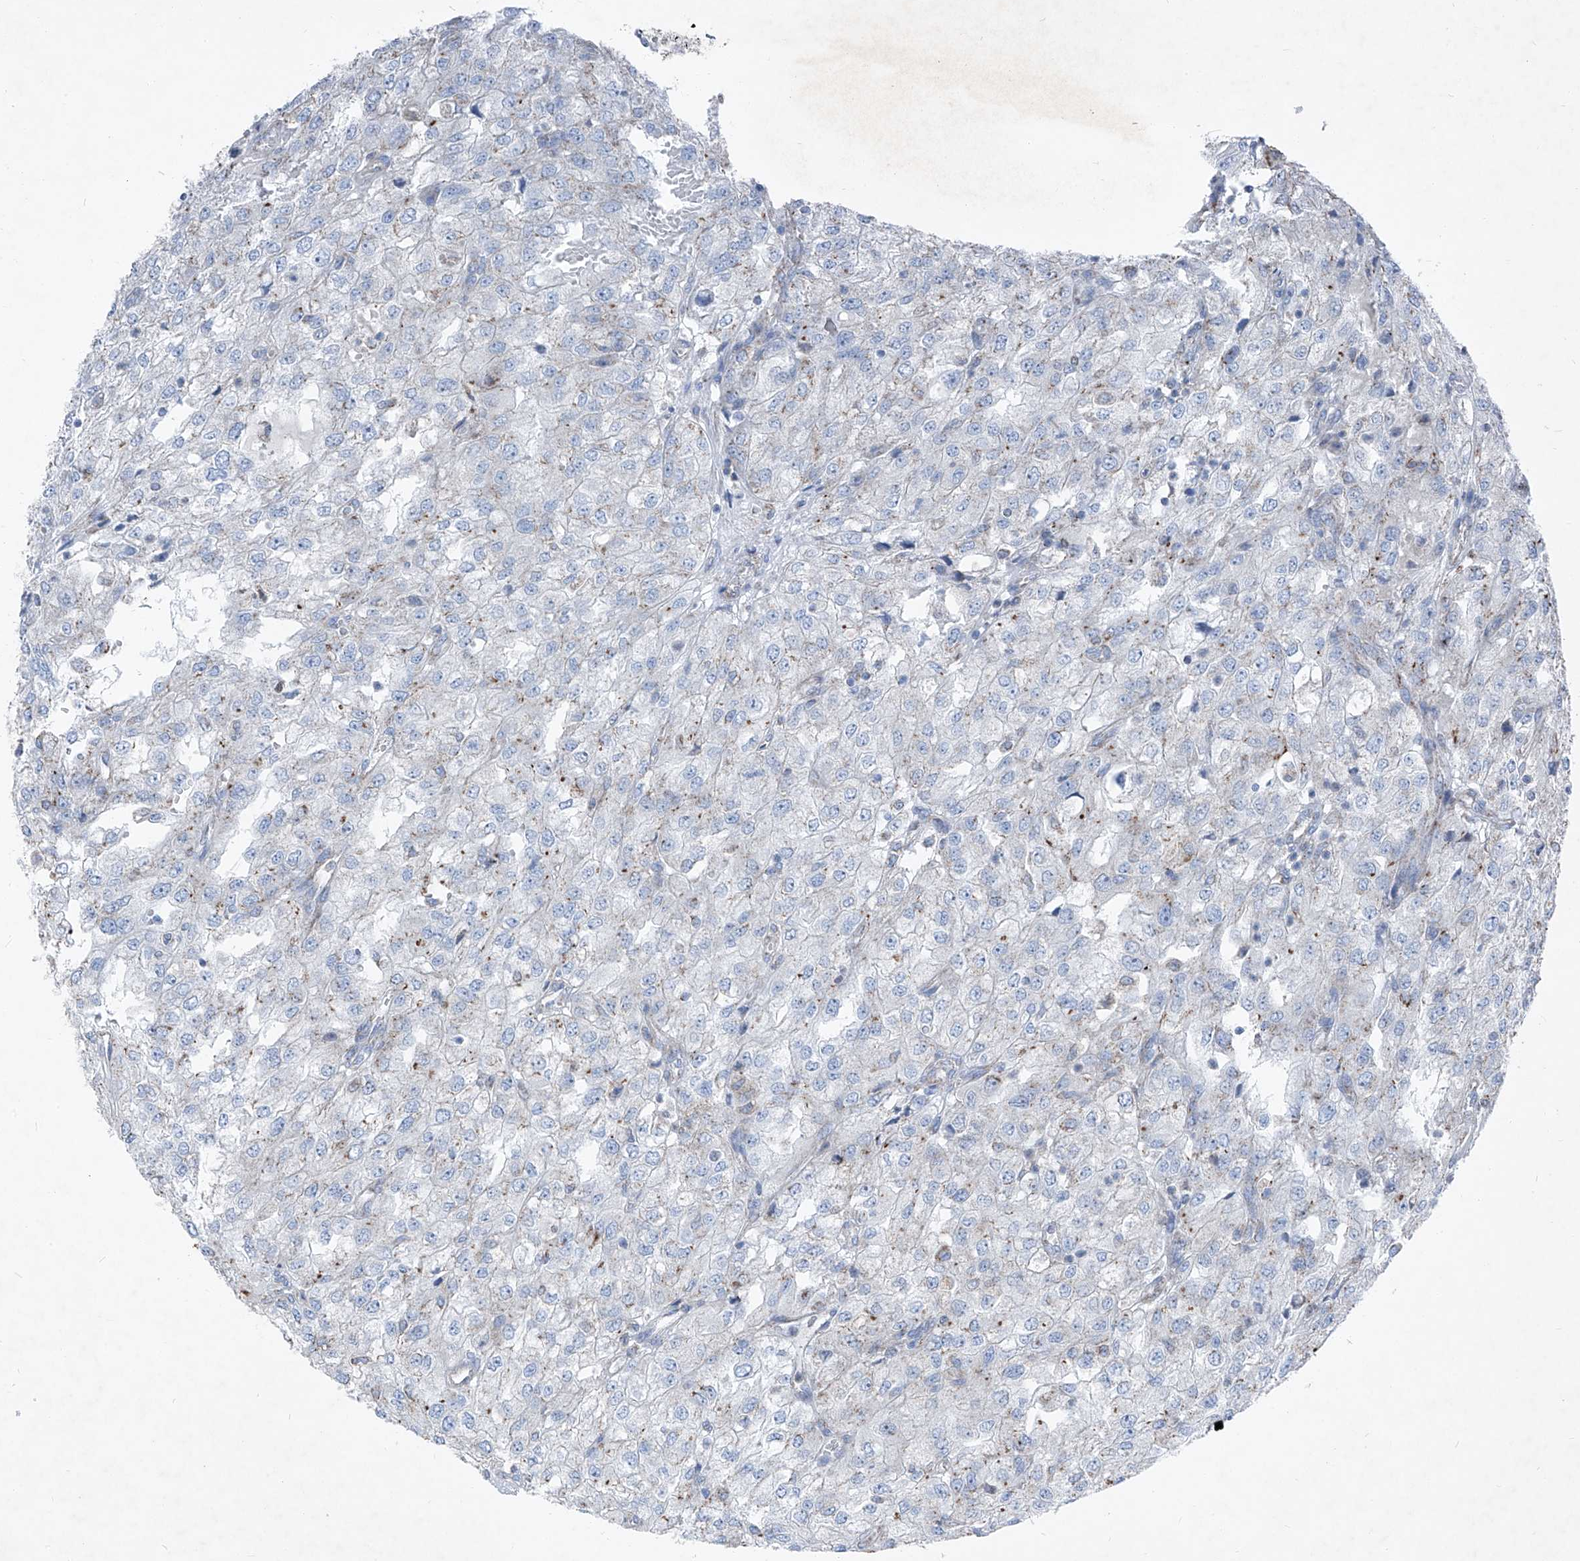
{"staining": {"intensity": "negative", "quantity": "none", "location": "none"}, "tissue": "renal cancer", "cell_type": "Tumor cells", "image_type": "cancer", "snomed": [{"axis": "morphology", "description": "Adenocarcinoma, NOS"}, {"axis": "topography", "description": "Kidney"}], "caption": "An immunohistochemistry (IHC) image of adenocarcinoma (renal) is shown. There is no staining in tumor cells of adenocarcinoma (renal).", "gene": "AGPS", "patient": {"sex": "female", "age": 54}}